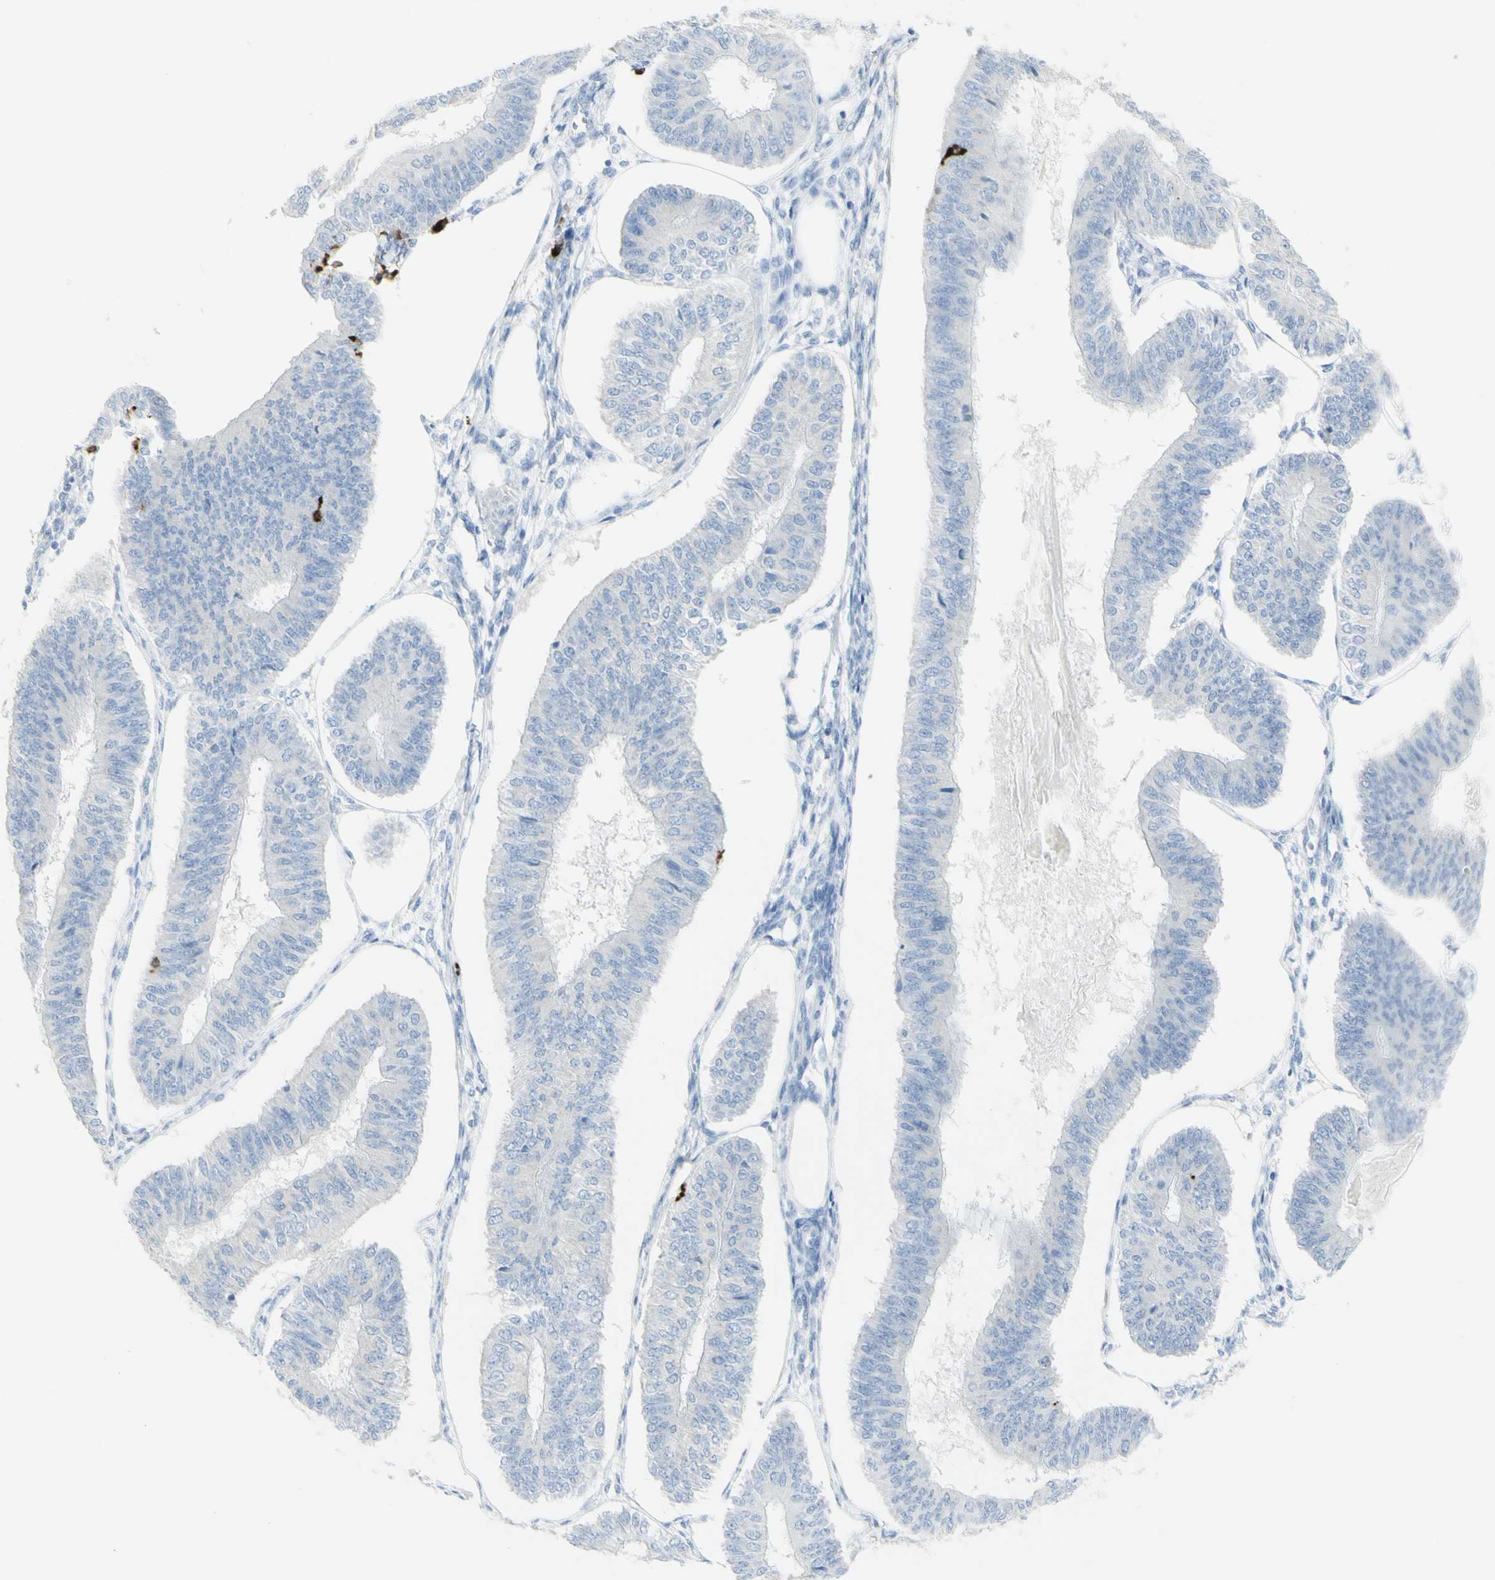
{"staining": {"intensity": "negative", "quantity": "none", "location": "none"}, "tissue": "endometrial cancer", "cell_type": "Tumor cells", "image_type": "cancer", "snomed": [{"axis": "morphology", "description": "Adenocarcinoma, NOS"}, {"axis": "topography", "description": "Endometrium"}], "caption": "Adenocarcinoma (endometrial) was stained to show a protein in brown. There is no significant expression in tumor cells.", "gene": "CD207", "patient": {"sex": "female", "age": 58}}